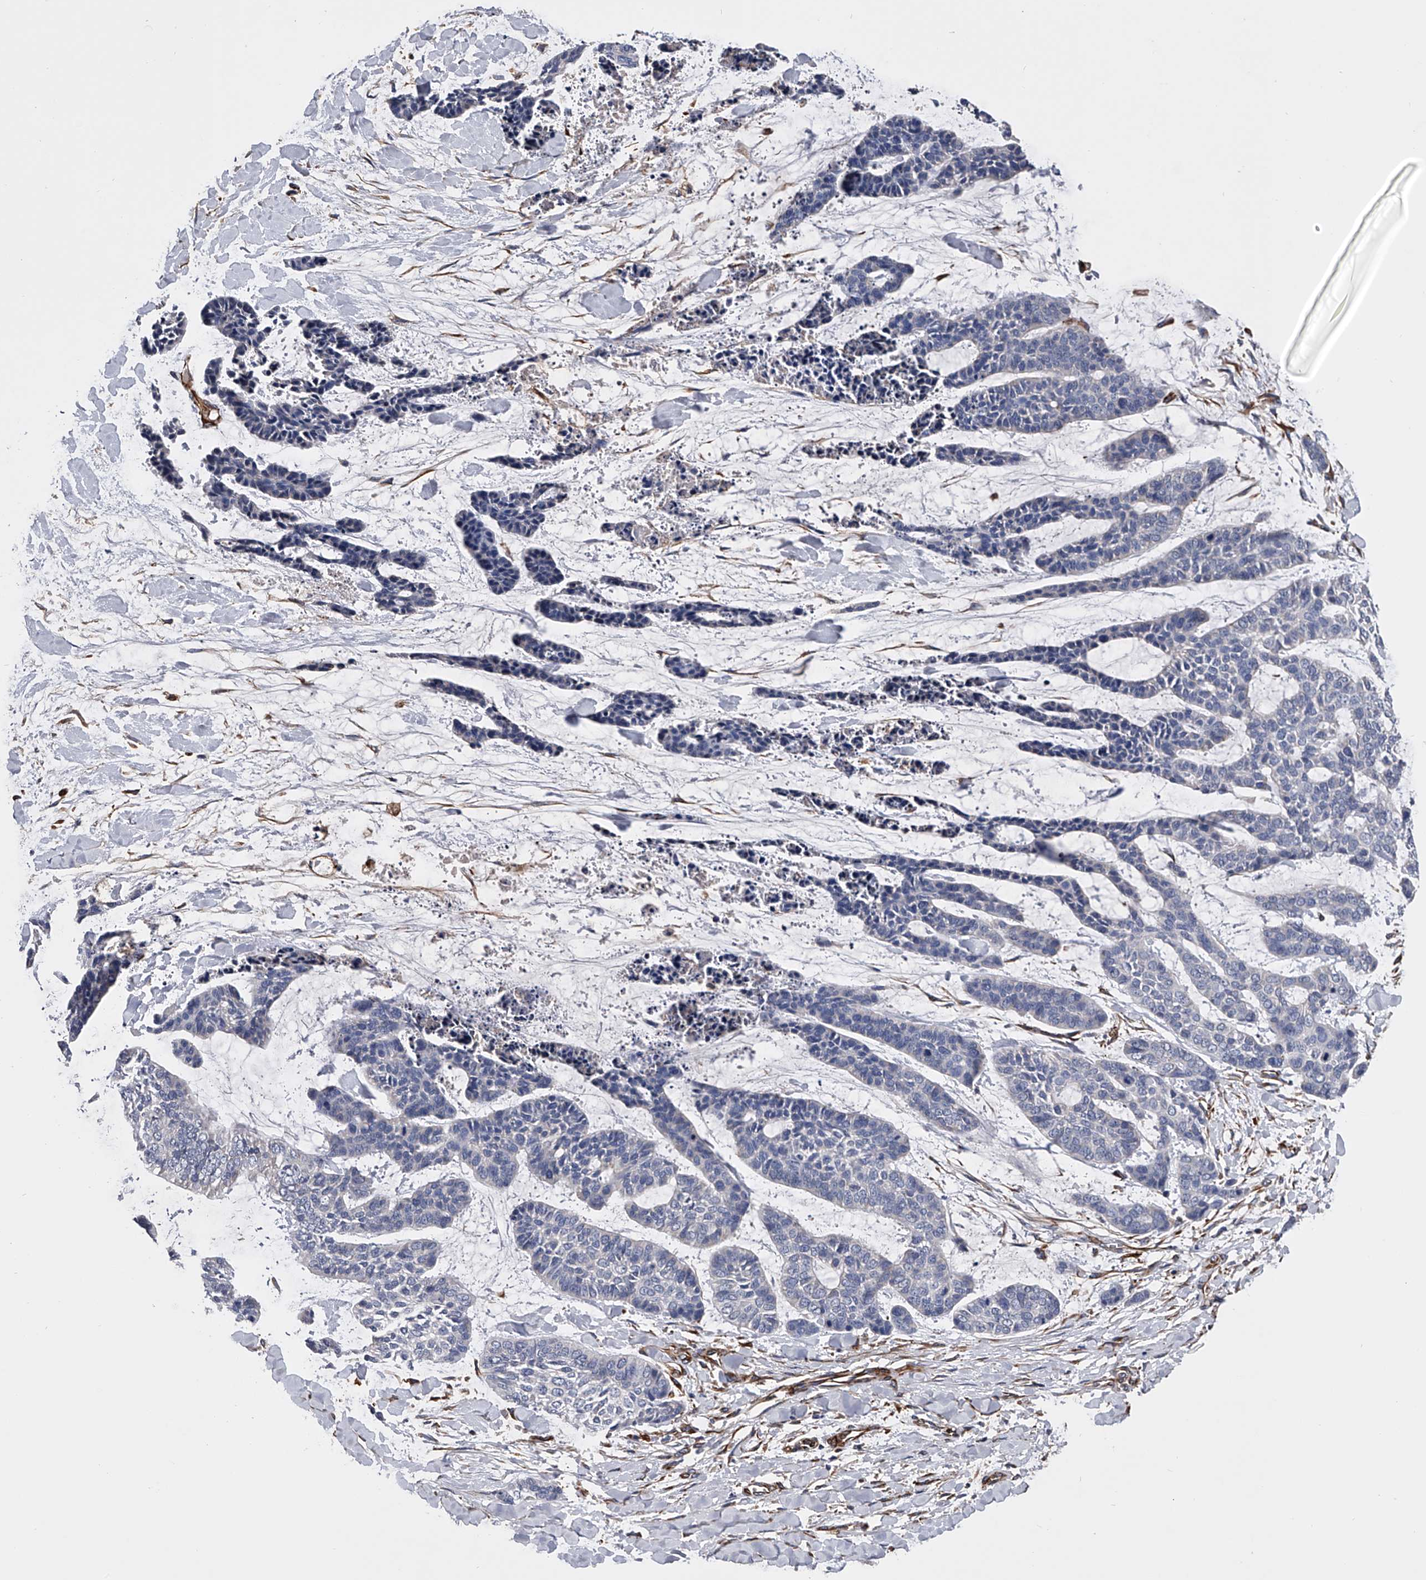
{"staining": {"intensity": "negative", "quantity": "none", "location": "none"}, "tissue": "skin cancer", "cell_type": "Tumor cells", "image_type": "cancer", "snomed": [{"axis": "morphology", "description": "Basal cell carcinoma"}, {"axis": "topography", "description": "Skin"}], "caption": "A micrograph of human basal cell carcinoma (skin) is negative for staining in tumor cells. (DAB (3,3'-diaminobenzidine) immunohistochemistry visualized using brightfield microscopy, high magnification).", "gene": "EFCAB7", "patient": {"sex": "female", "age": 64}}